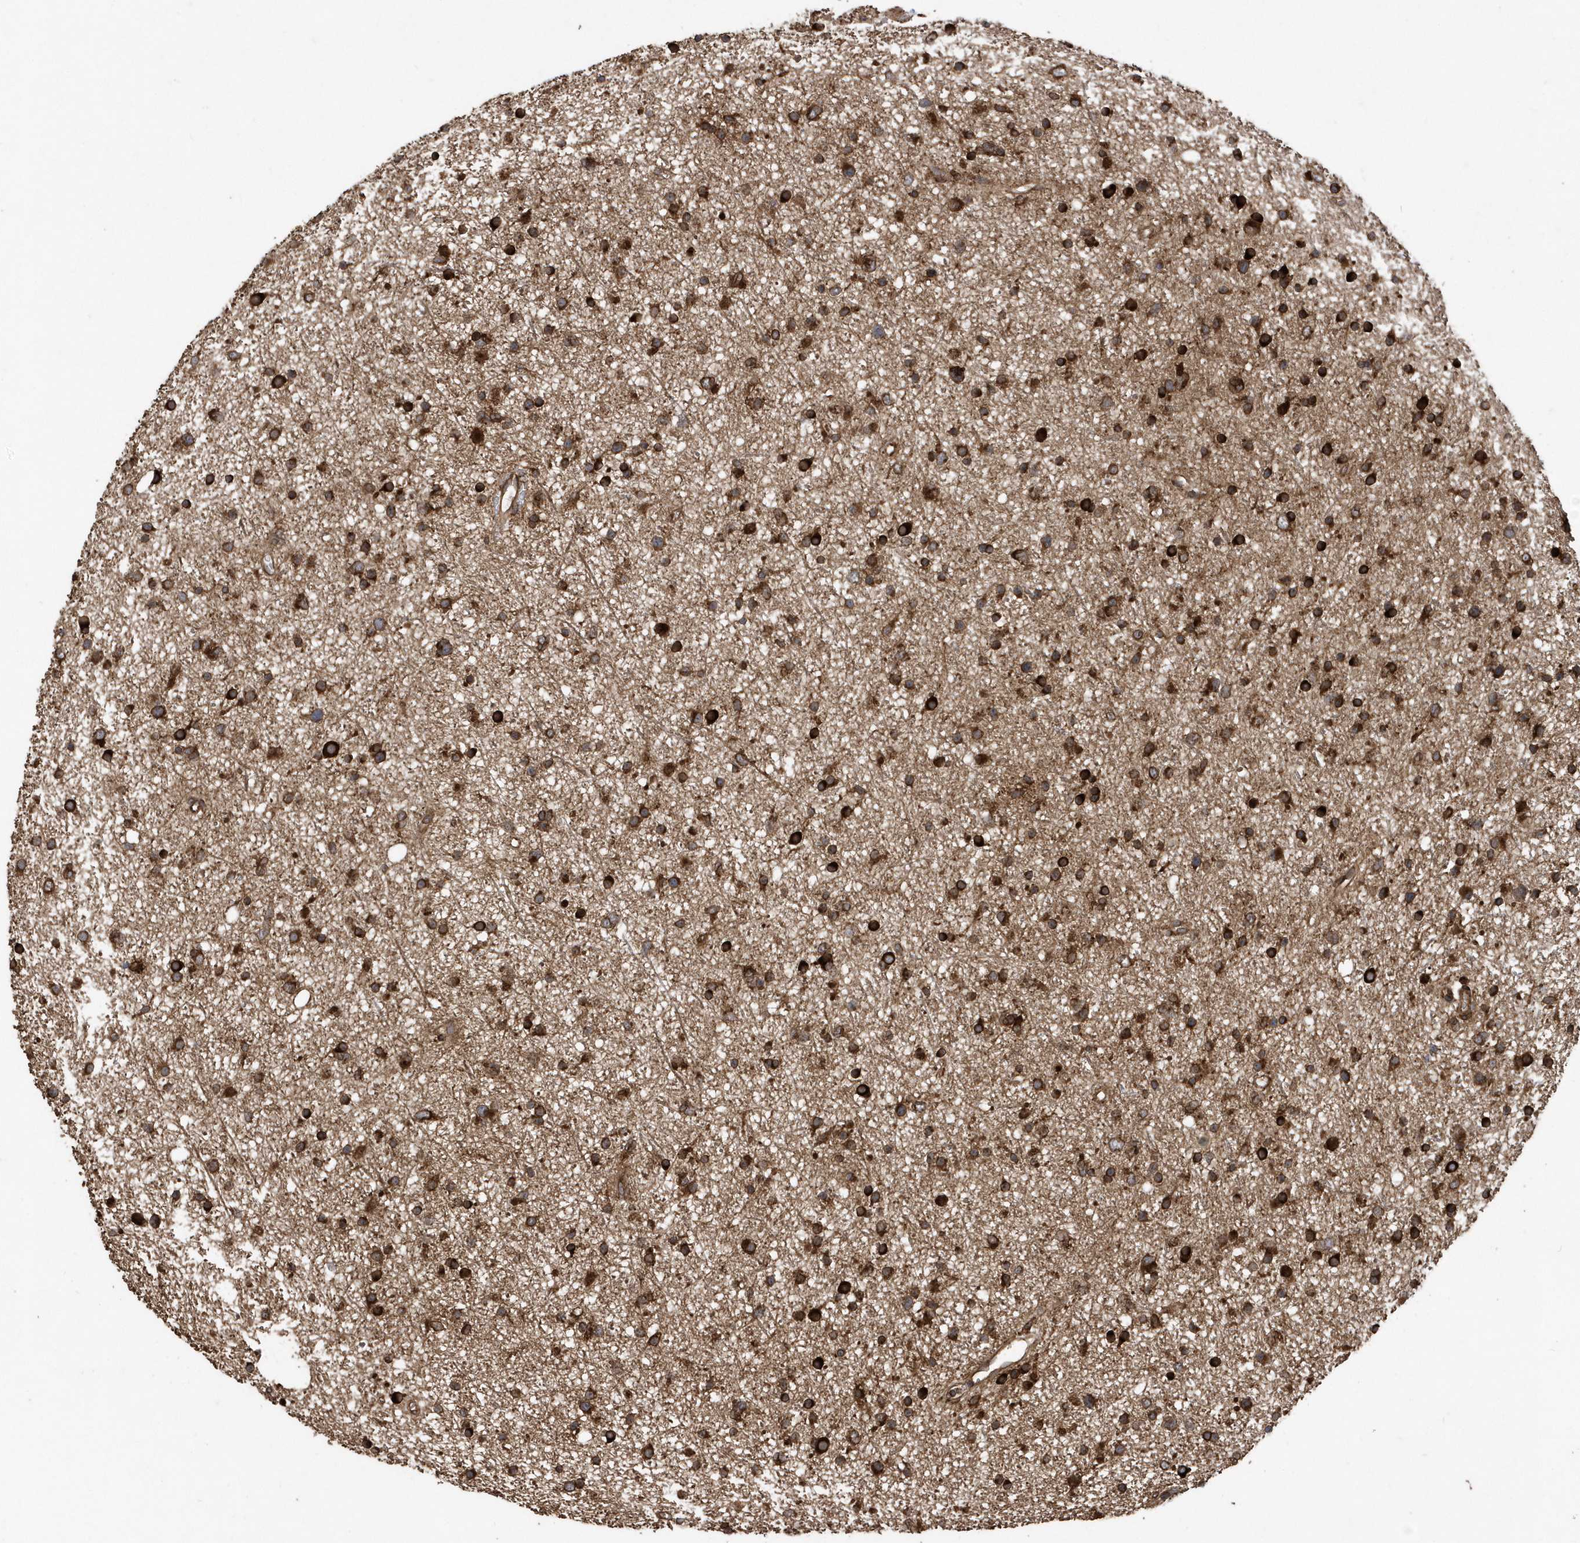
{"staining": {"intensity": "strong", "quantity": ">75%", "location": "cytoplasmic/membranous"}, "tissue": "glioma", "cell_type": "Tumor cells", "image_type": "cancer", "snomed": [{"axis": "morphology", "description": "Glioma, malignant, Low grade"}, {"axis": "topography", "description": "Cerebral cortex"}], "caption": "Strong cytoplasmic/membranous positivity is appreciated in about >75% of tumor cells in malignant glioma (low-grade).", "gene": "WASHC5", "patient": {"sex": "female", "age": 39}}